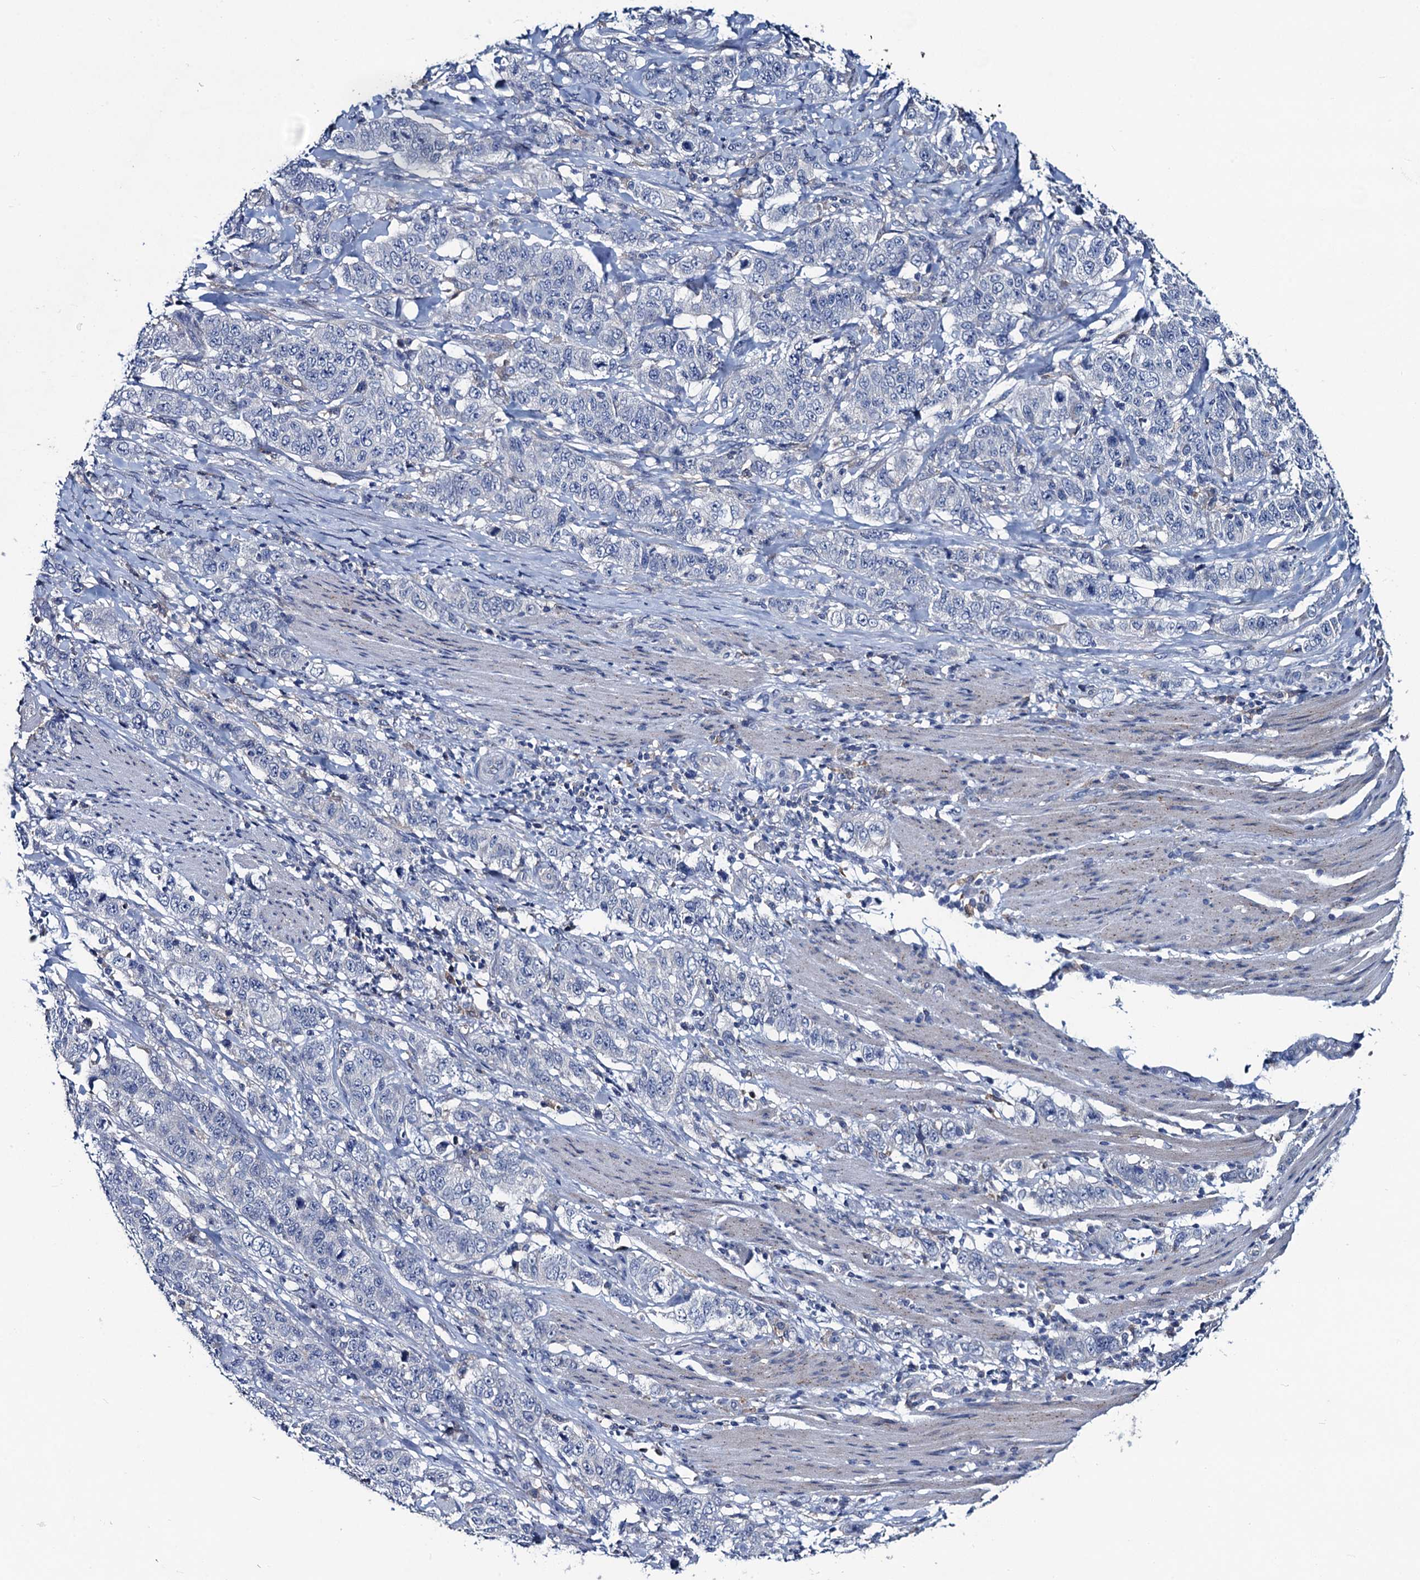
{"staining": {"intensity": "negative", "quantity": "none", "location": "none"}, "tissue": "stomach cancer", "cell_type": "Tumor cells", "image_type": "cancer", "snomed": [{"axis": "morphology", "description": "Adenocarcinoma, NOS"}, {"axis": "topography", "description": "Stomach"}], "caption": "Photomicrograph shows no significant protein positivity in tumor cells of adenocarcinoma (stomach).", "gene": "RTKN2", "patient": {"sex": "male", "age": 48}}